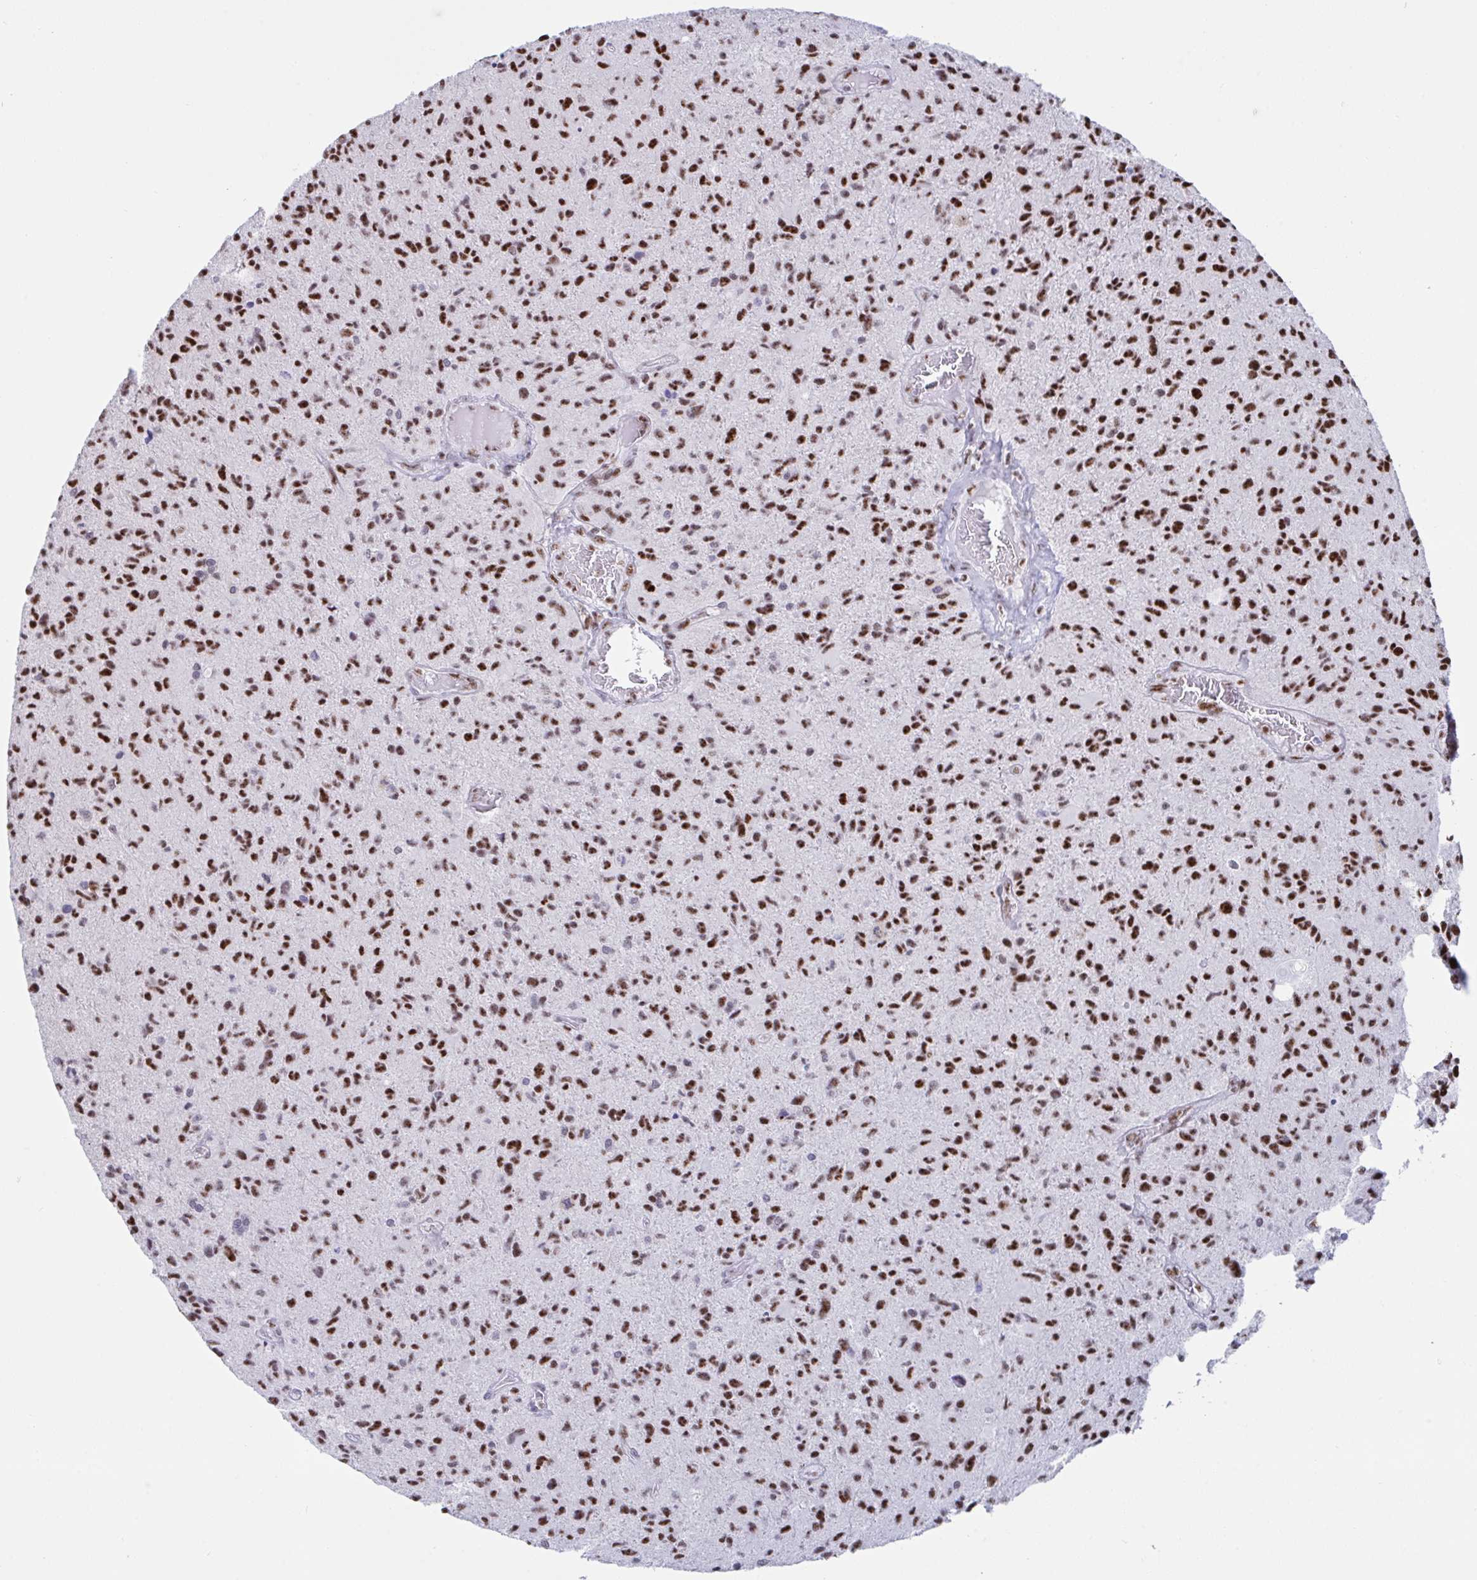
{"staining": {"intensity": "strong", "quantity": ">75%", "location": "nuclear"}, "tissue": "glioma", "cell_type": "Tumor cells", "image_type": "cancer", "snomed": [{"axis": "morphology", "description": "Glioma, malignant, High grade"}, {"axis": "topography", "description": "Brain"}], "caption": "The photomicrograph displays immunohistochemical staining of glioma. There is strong nuclear expression is present in about >75% of tumor cells.", "gene": "IKZF2", "patient": {"sex": "female", "age": 70}}